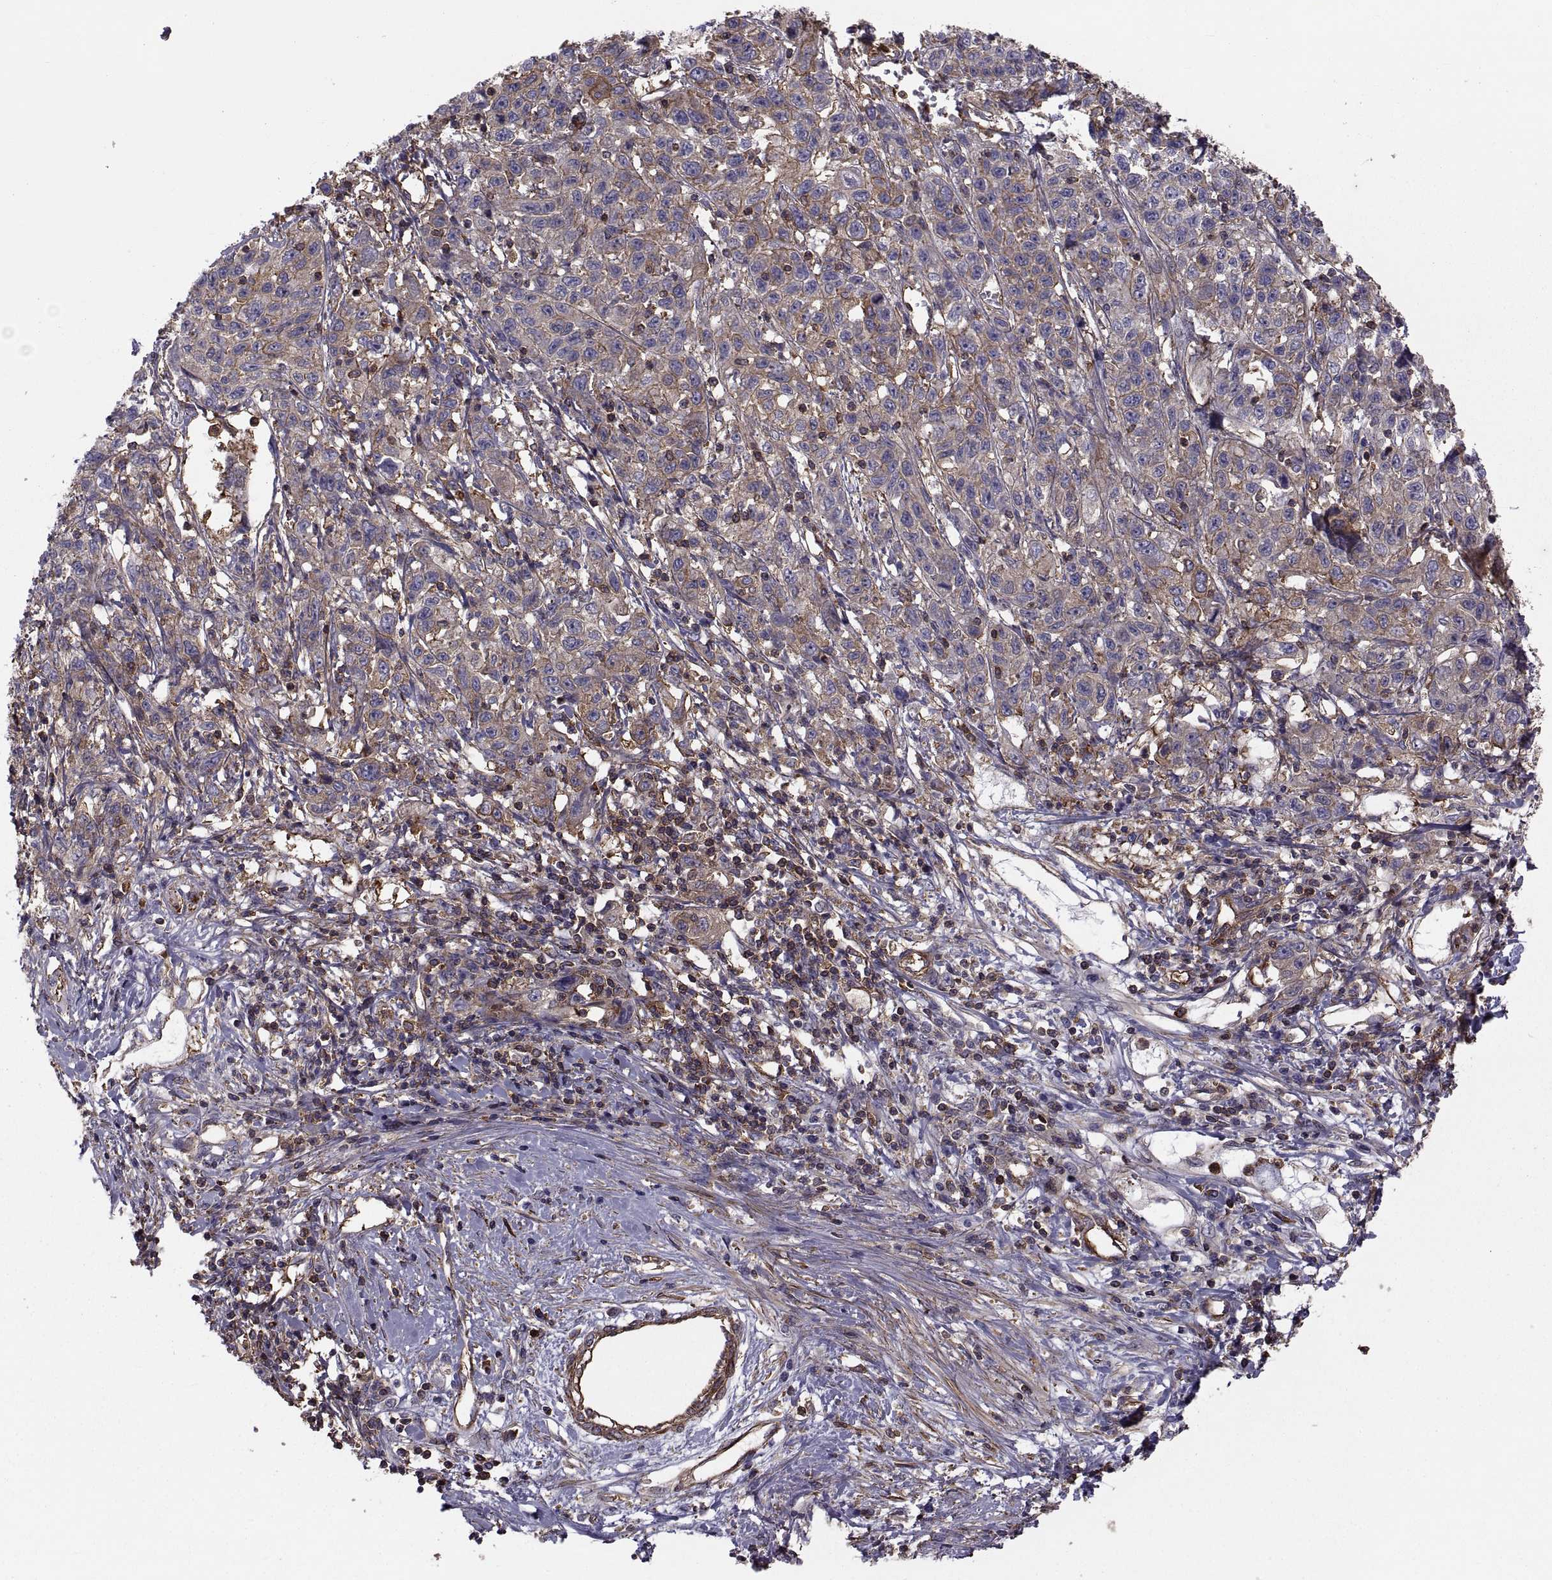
{"staining": {"intensity": "weak", "quantity": ">75%", "location": "cytoplasmic/membranous"}, "tissue": "liver cancer", "cell_type": "Tumor cells", "image_type": "cancer", "snomed": [{"axis": "morphology", "description": "Adenocarcinoma, NOS"}, {"axis": "morphology", "description": "Cholangiocarcinoma"}, {"axis": "topography", "description": "Liver"}], "caption": "High-magnification brightfield microscopy of liver adenocarcinoma stained with DAB (3,3'-diaminobenzidine) (brown) and counterstained with hematoxylin (blue). tumor cells exhibit weak cytoplasmic/membranous staining is present in about>75% of cells.", "gene": "MYH9", "patient": {"sex": "male", "age": 64}}